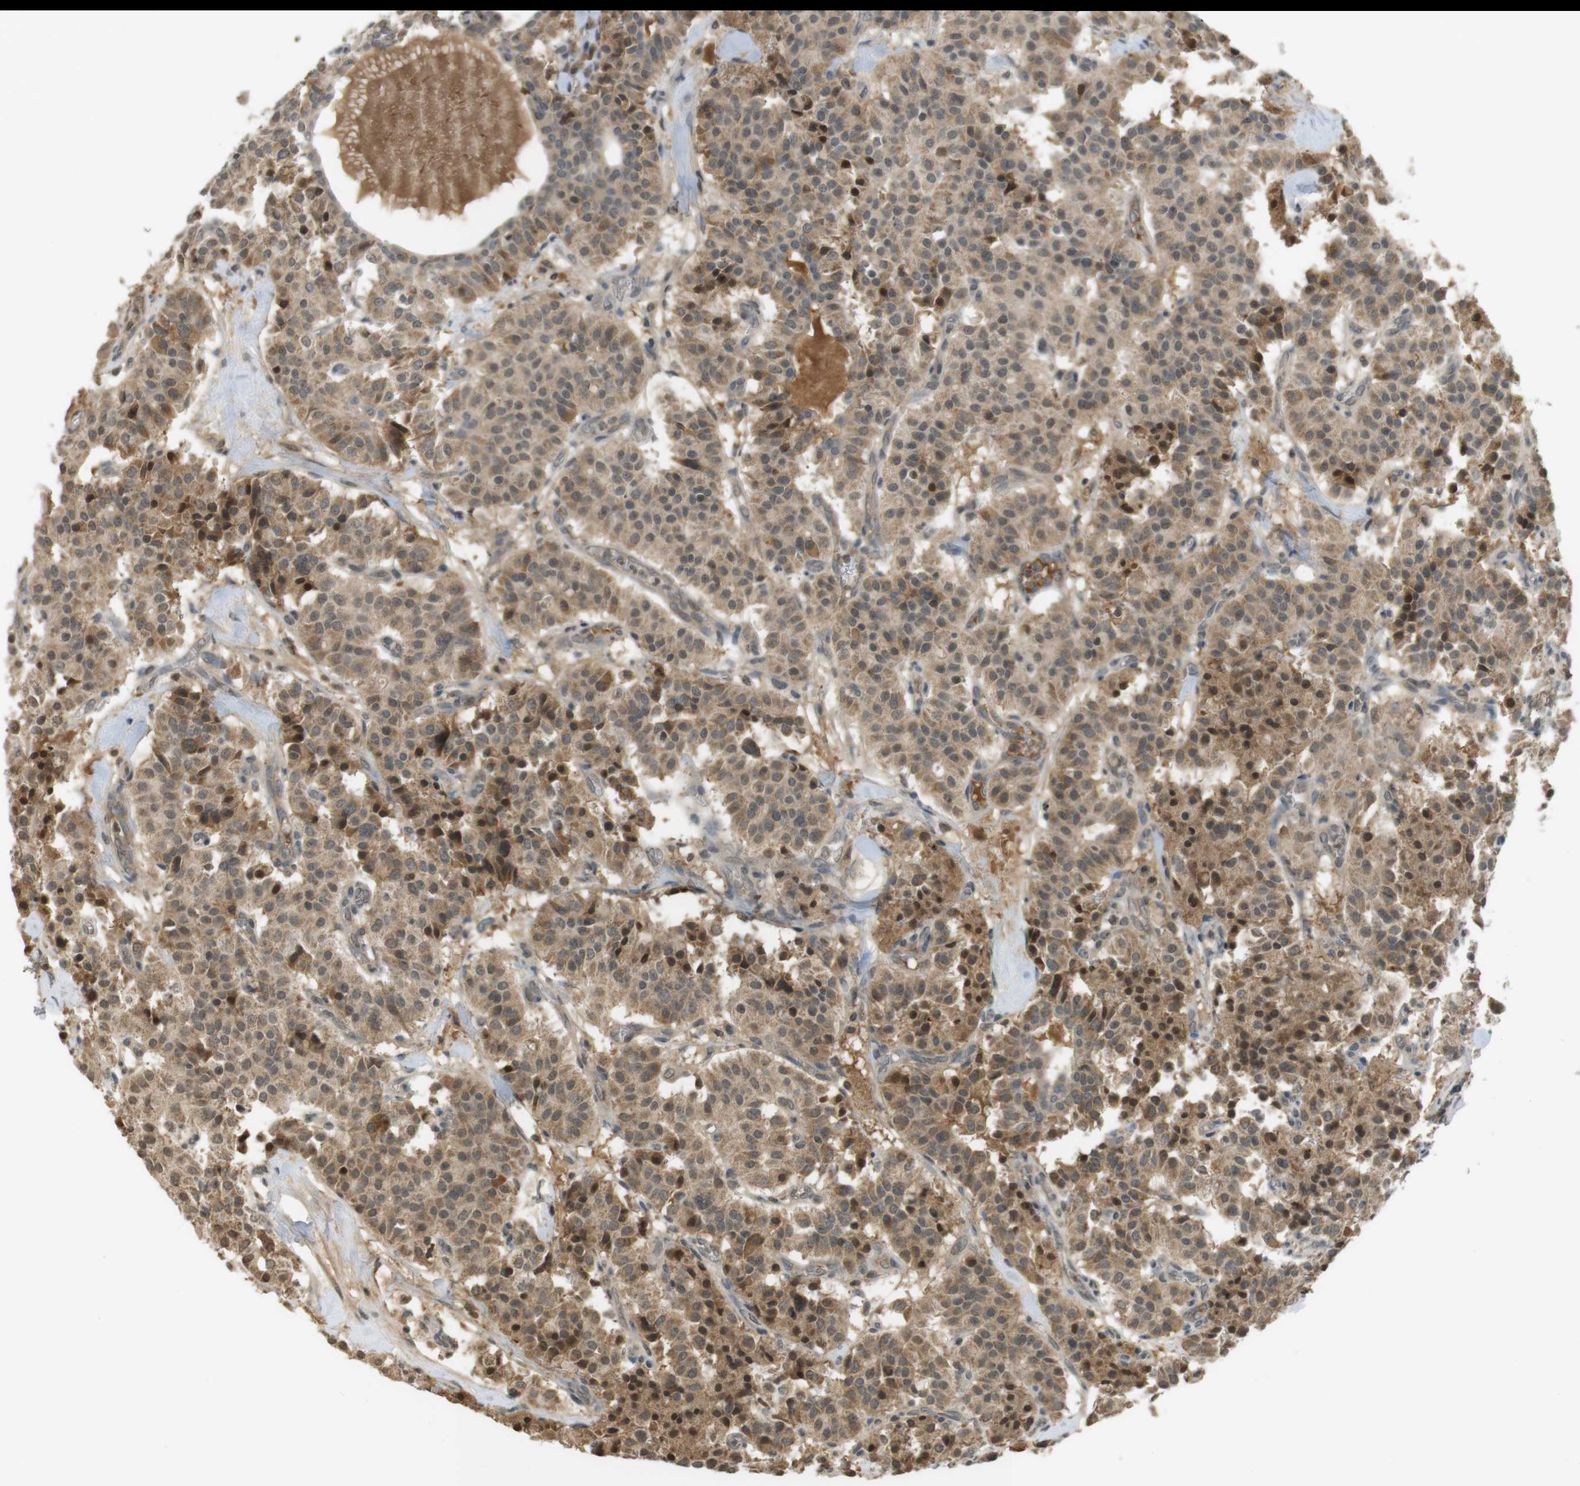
{"staining": {"intensity": "moderate", "quantity": ">75%", "location": "cytoplasmic/membranous"}, "tissue": "carcinoid", "cell_type": "Tumor cells", "image_type": "cancer", "snomed": [{"axis": "morphology", "description": "Carcinoid, malignant, NOS"}, {"axis": "topography", "description": "Lung"}], "caption": "High-power microscopy captured an immunohistochemistry photomicrograph of malignant carcinoid, revealing moderate cytoplasmic/membranous positivity in about >75% of tumor cells. Using DAB (3,3'-diaminobenzidine) (brown) and hematoxylin (blue) stains, captured at high magnification using brightfield microscopy.", "gene": "SRR", "patient": {"sex": "male", "age": 30}}